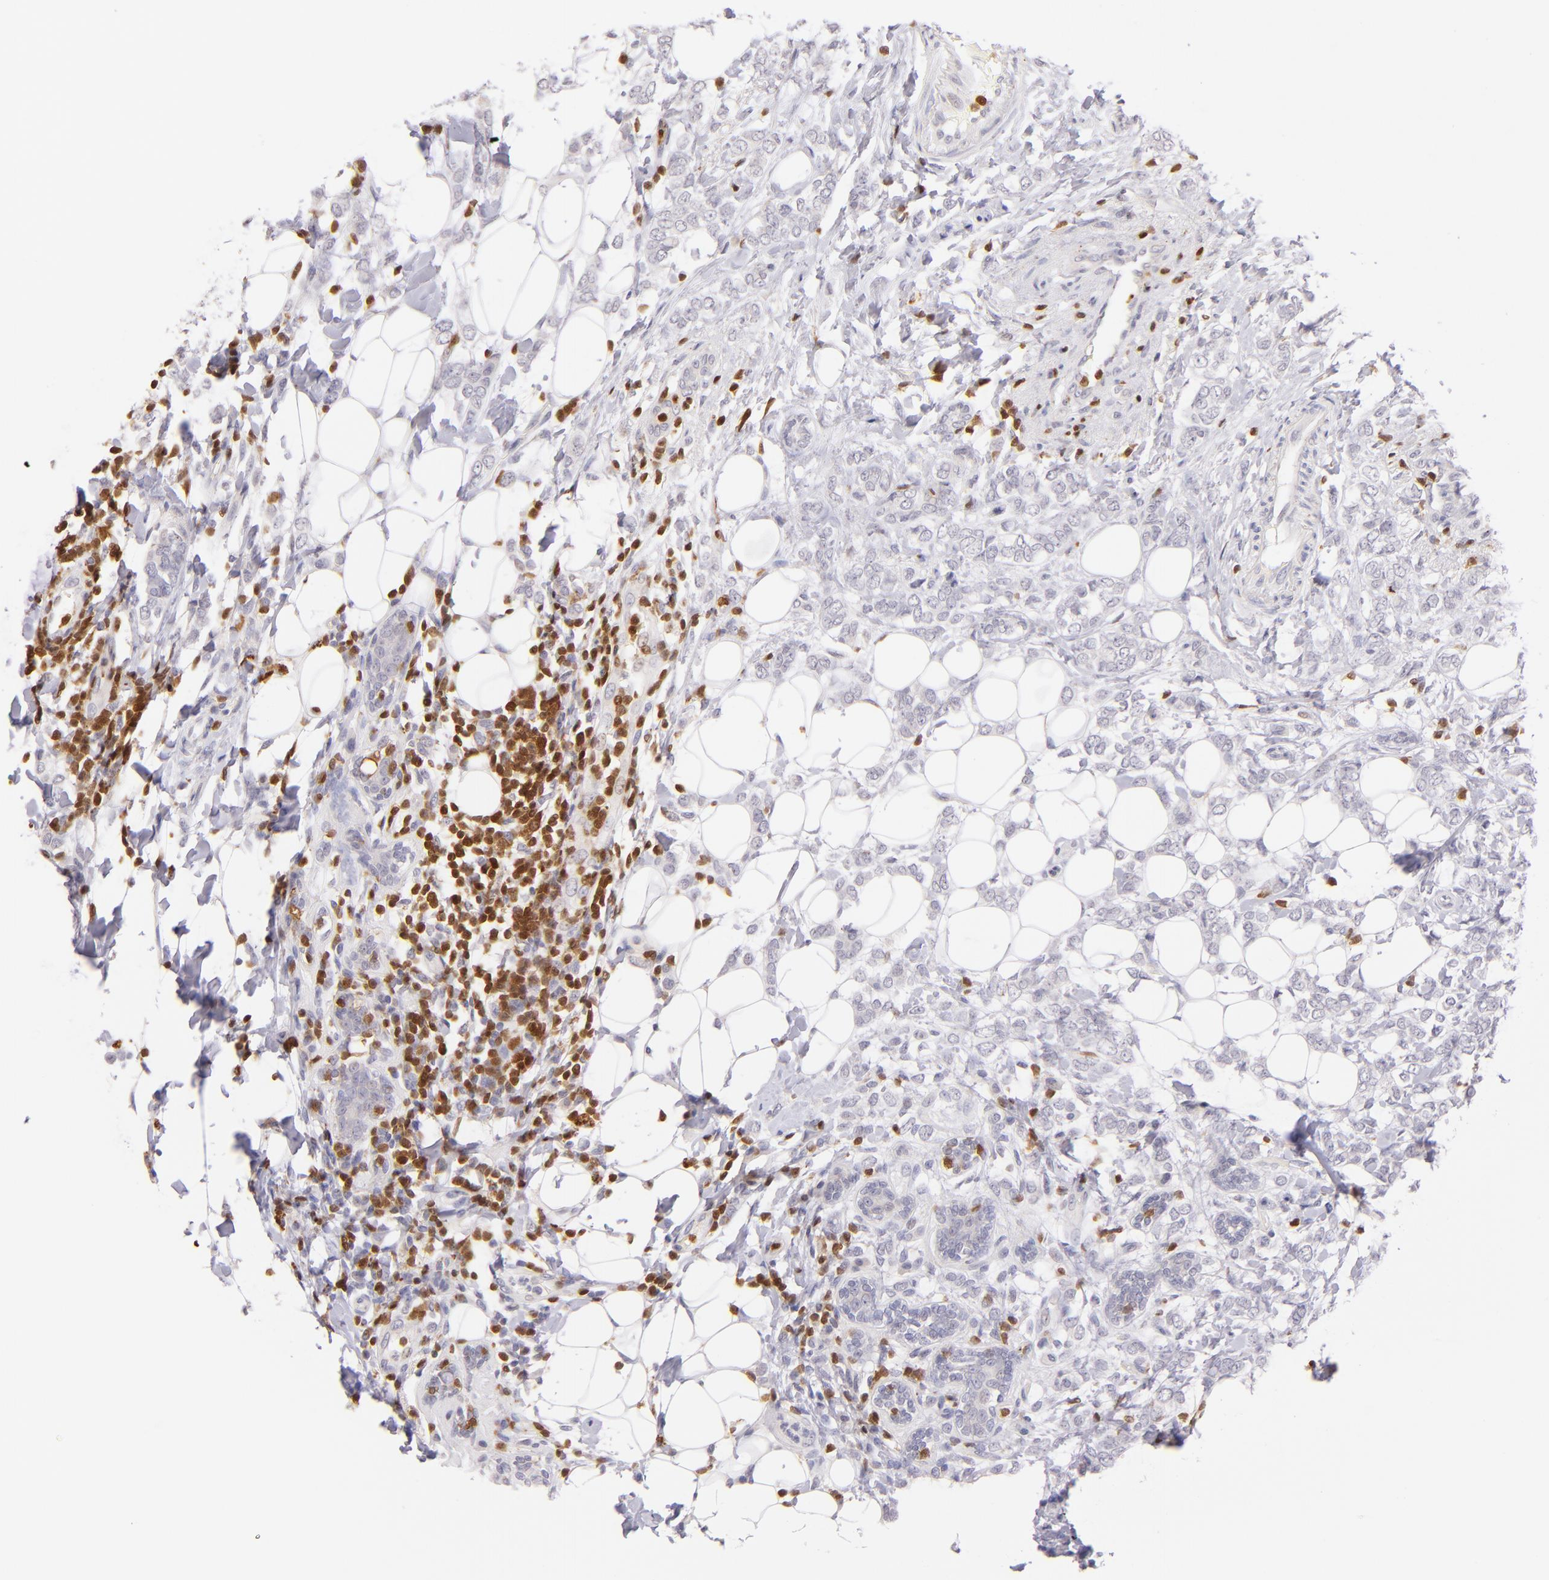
{"staining": {"intensity": "negative", "quantity": "none", "location": "none"}, "tissue": "breast cancer", "cell_type": "Tumor cells", "image_type": "cancer", "snomed": [{"axis": "morphology", "description": "Normal tissue, NOS"}, {"axis": "morphology", "description": "Lobular carcinoma"}, {"axis": "topography", "description": "Breast"}], "caption": "Breast cancer stained for a protein using immunohistochemistry (IHC) shows no expression tumor cells.", "gene": "ZAP70", "patient": {"sex": "female", "age": 47}}